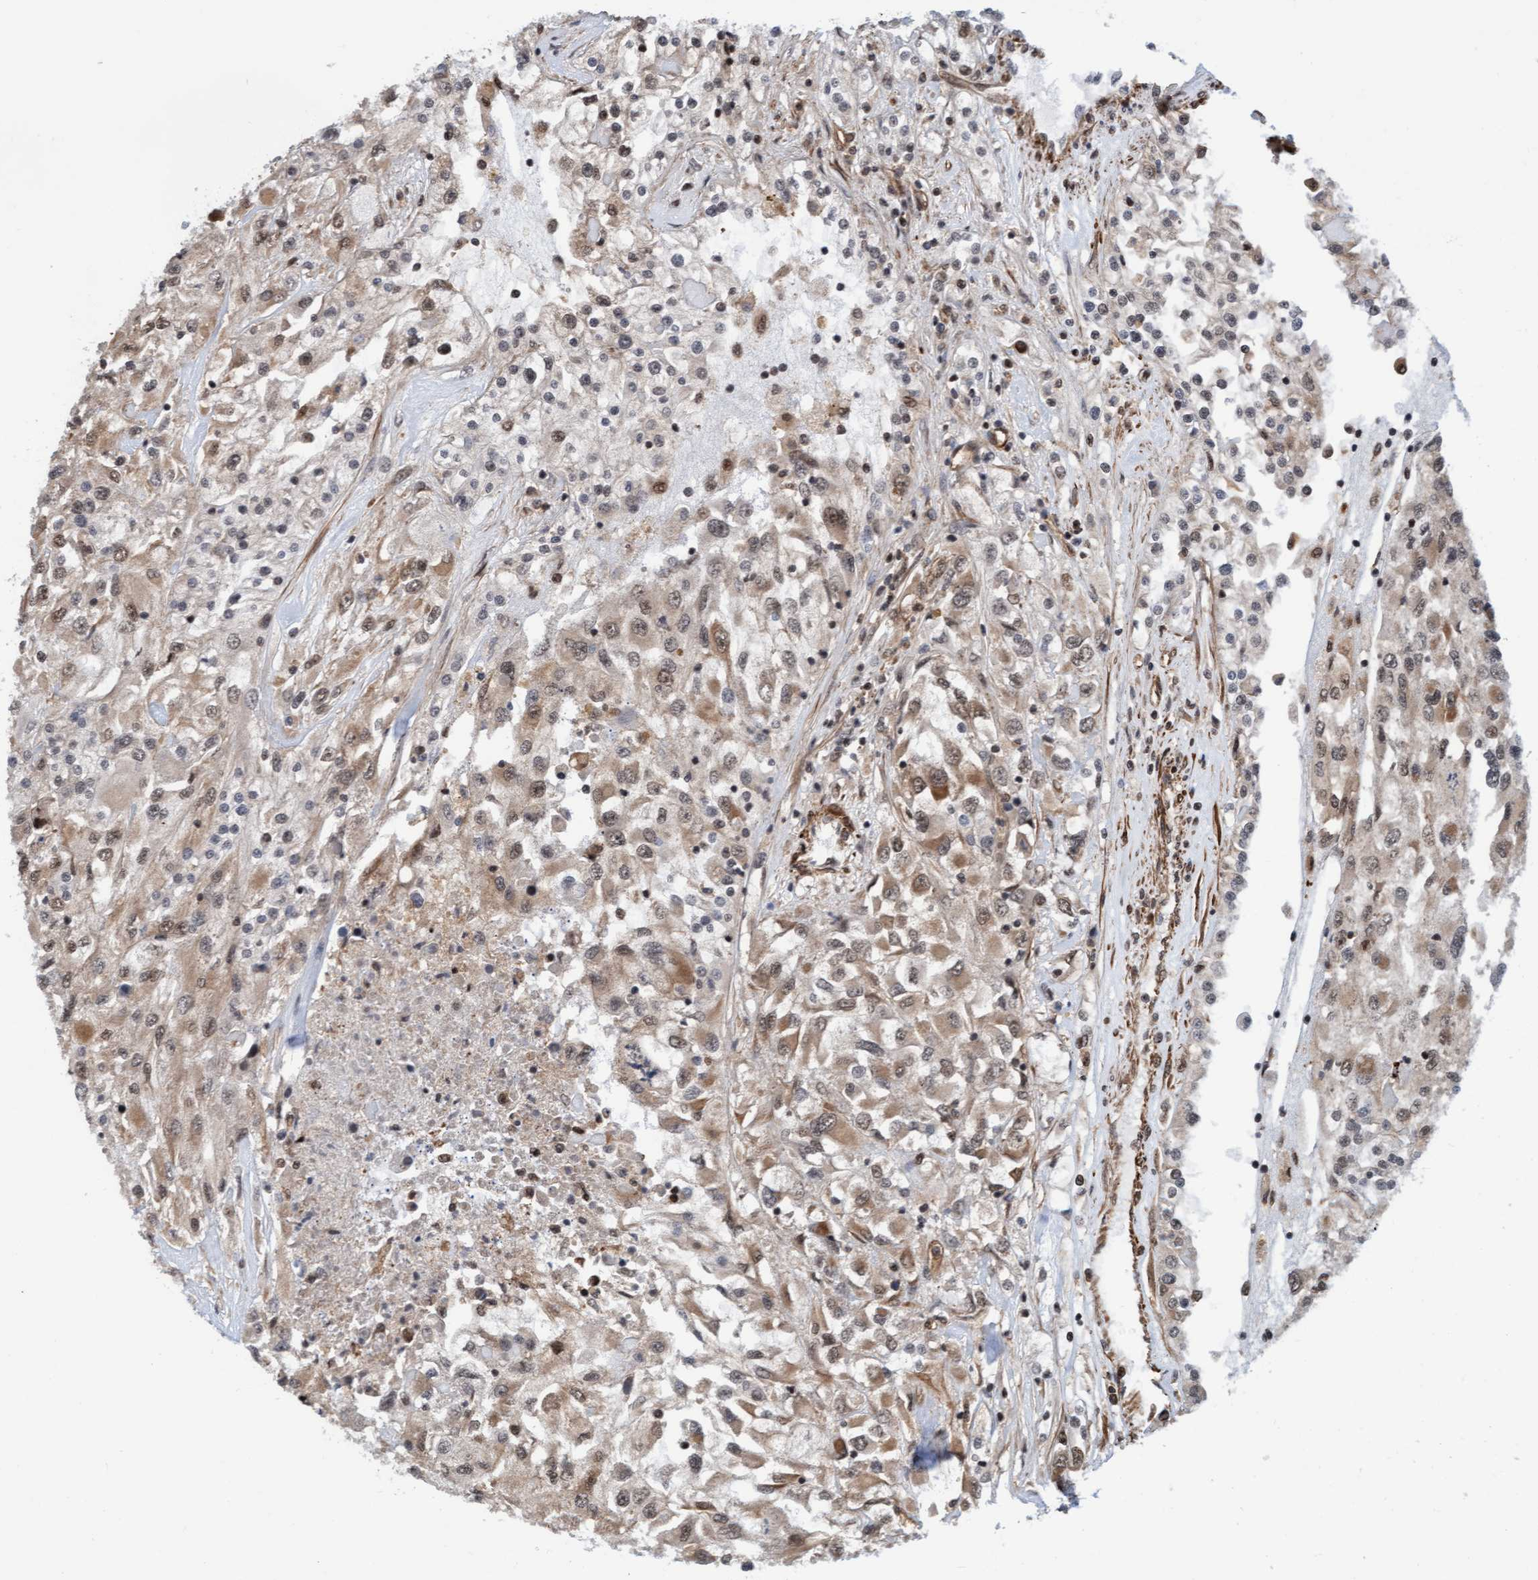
{"staining": {"intensity": "moderate", "quantity": "25%-75%", "location": "cytoplasmic/membranous"}, "tissue": "renal cancer", "cell_type": "Tumor cells", "image_type": "cancer", "snomed": [{"axis": "morphology", "description": "Adenocarcinoma, NOS"}, {"axis": "topography", "description": "Kidney"}], "caption": "A high-resolution image shows immunohistochemistry staining of renal adenocarcinoma, which displays moderate cytoplasmic/membranous staining in approximately 25%-75% of tumor cells.", "gene": "STXBP4", "patient": {"sex": "female", "age": 52}}